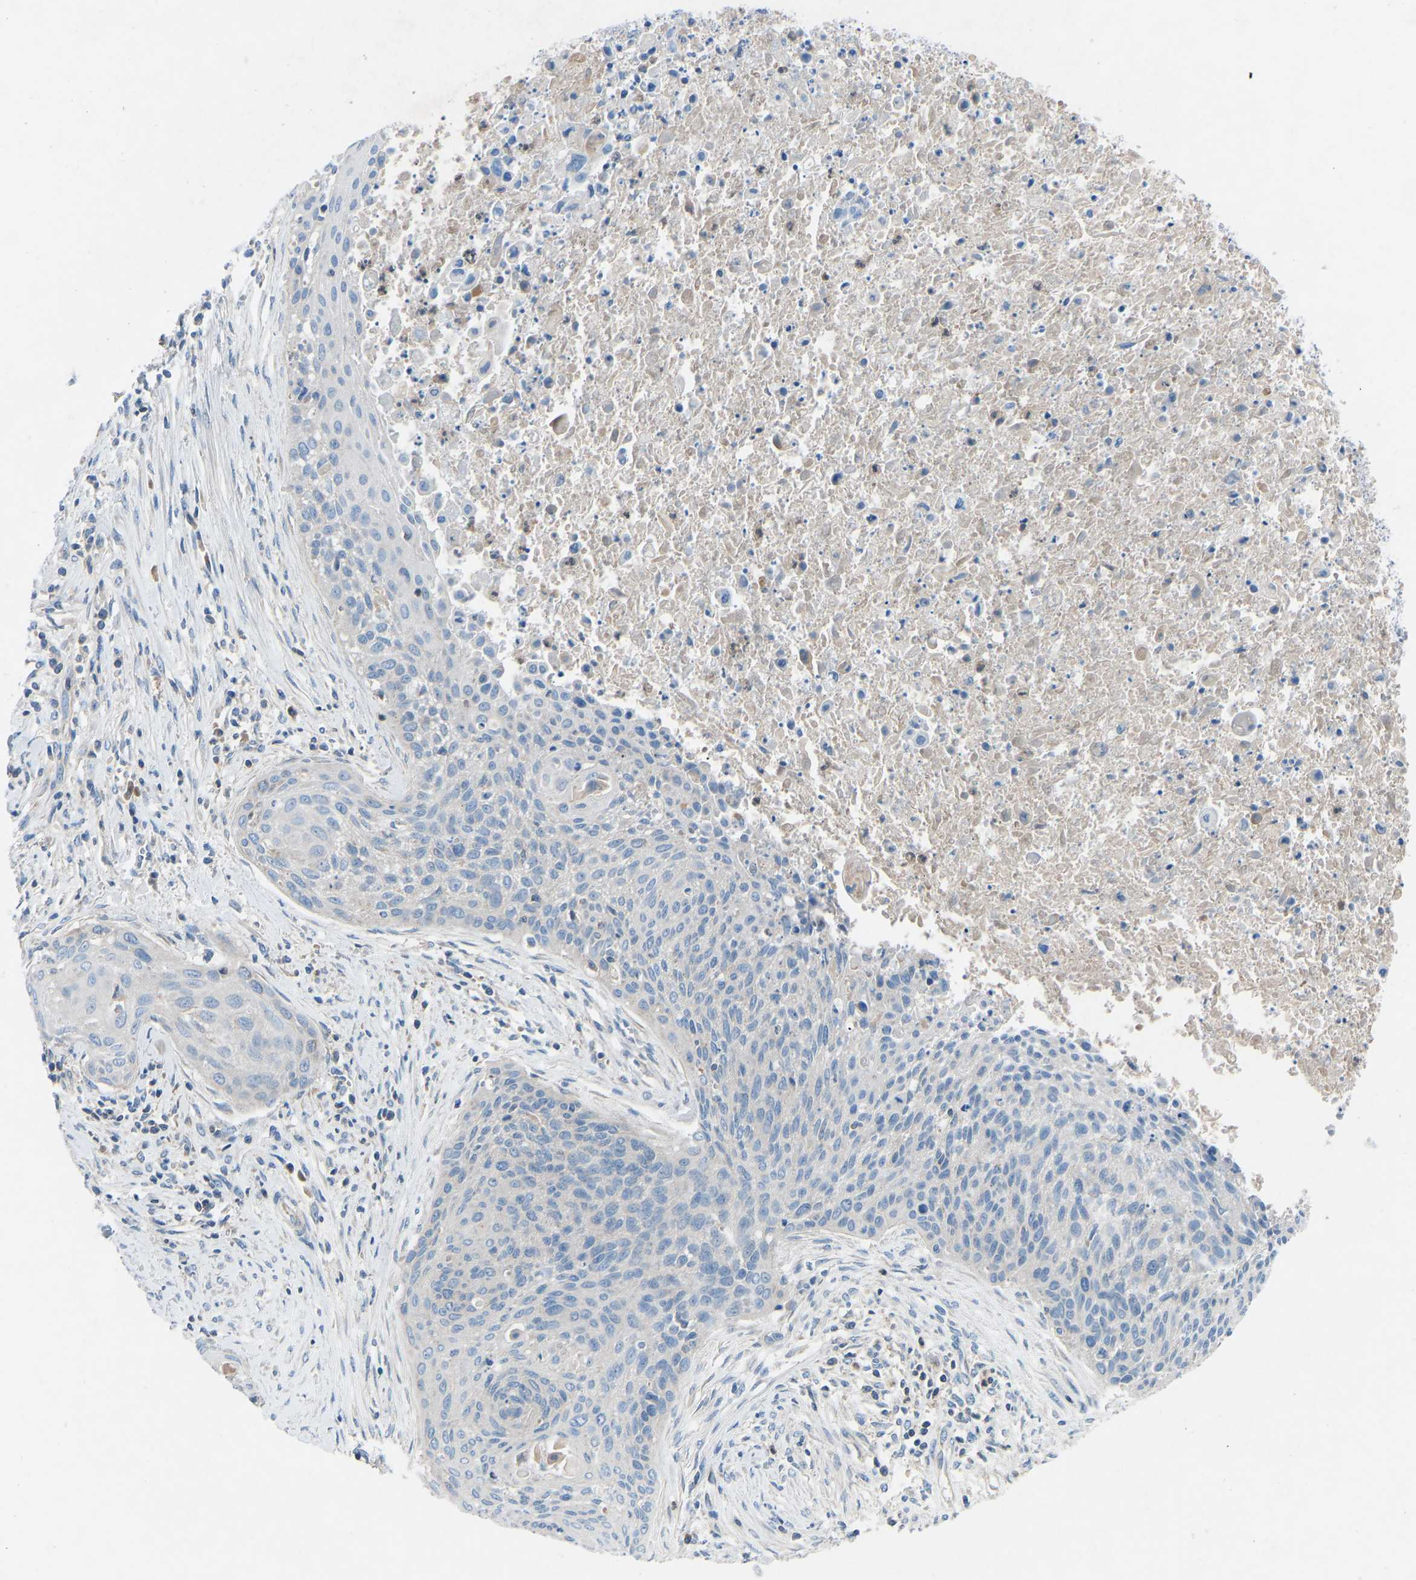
{"staining": {"intensity": "negative", "quantity": "none", "location": "none"}, "tissue": "cervical cancer", "cell_type": "Tumor cells", "image_type": "cancer", "snomed": [{"axis": "morphology", "description": "Squamous cell carcinoma, NOS"}, {"axis": "topography", "description": "Cervix"}], "caption": "The immunohistochemistry histopathology image has no significant expression in tumor cells of cervical squamous cell carcinoma tissue.", "gene": "GRK6", "patient": {"sex": "female", "age": 55}}